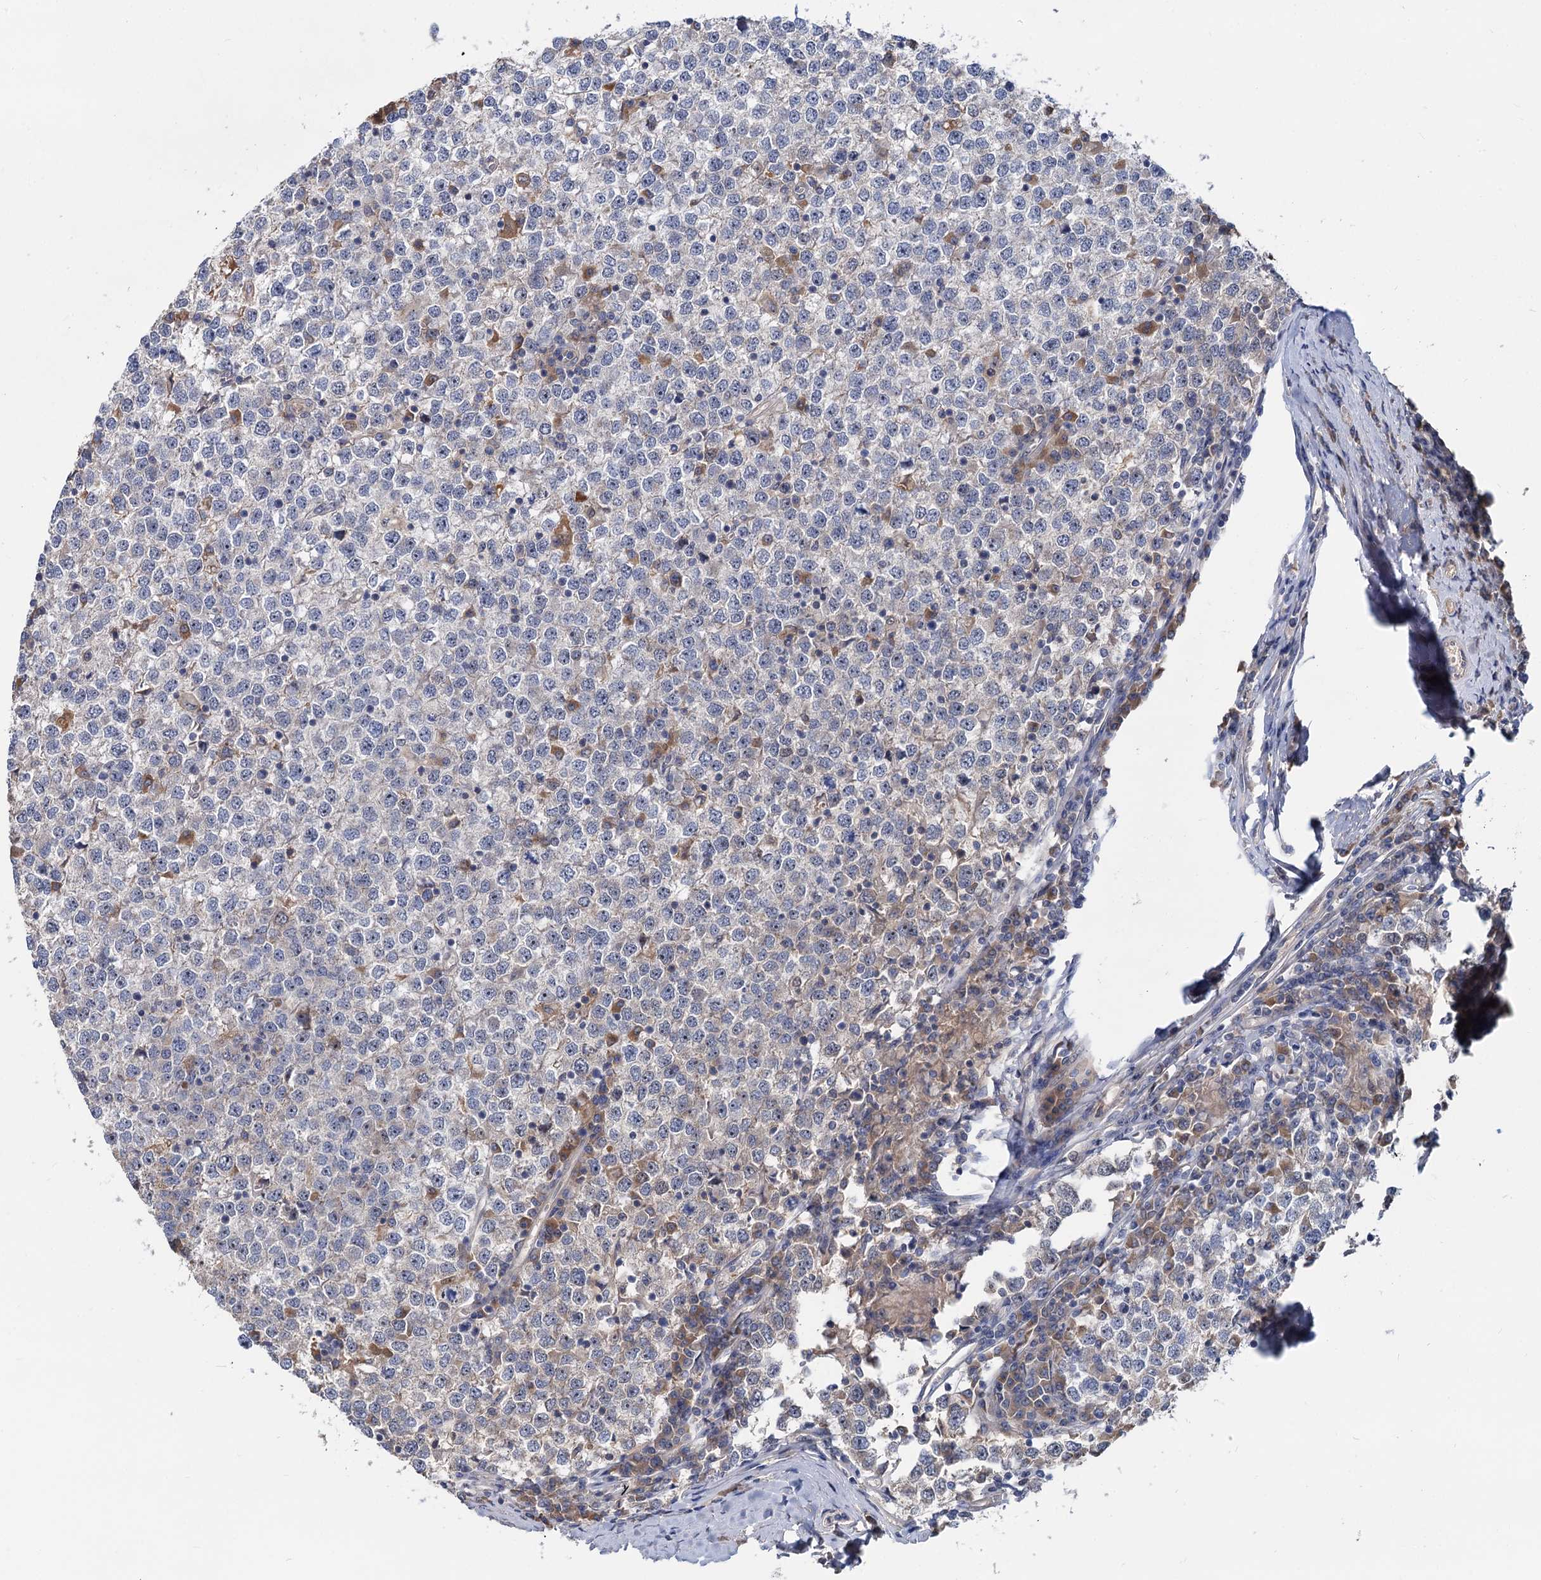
{"staining": {"intensity": "negative", "quantity": "none", "location": "none"}, "tissue": "testis cancer", "cell_type": "Tumor cells", "image_type": "cancer", "snomed": [{"axis": "morphology", "description": "Seminoma, NOS"}, {"axis": "topography", "description": "Testis"}], "caption": "Immunohistochemistry (IHC) histopathology image of neoplastic tissue: human testis cancer stained with DAB shows no significant protein expression in tumor cells. (Immunohistochemistry (IHC), brightfield microscopy, high magnification).", "gene": "SNX15", "patient": {"sex": "male", "age": 65}}